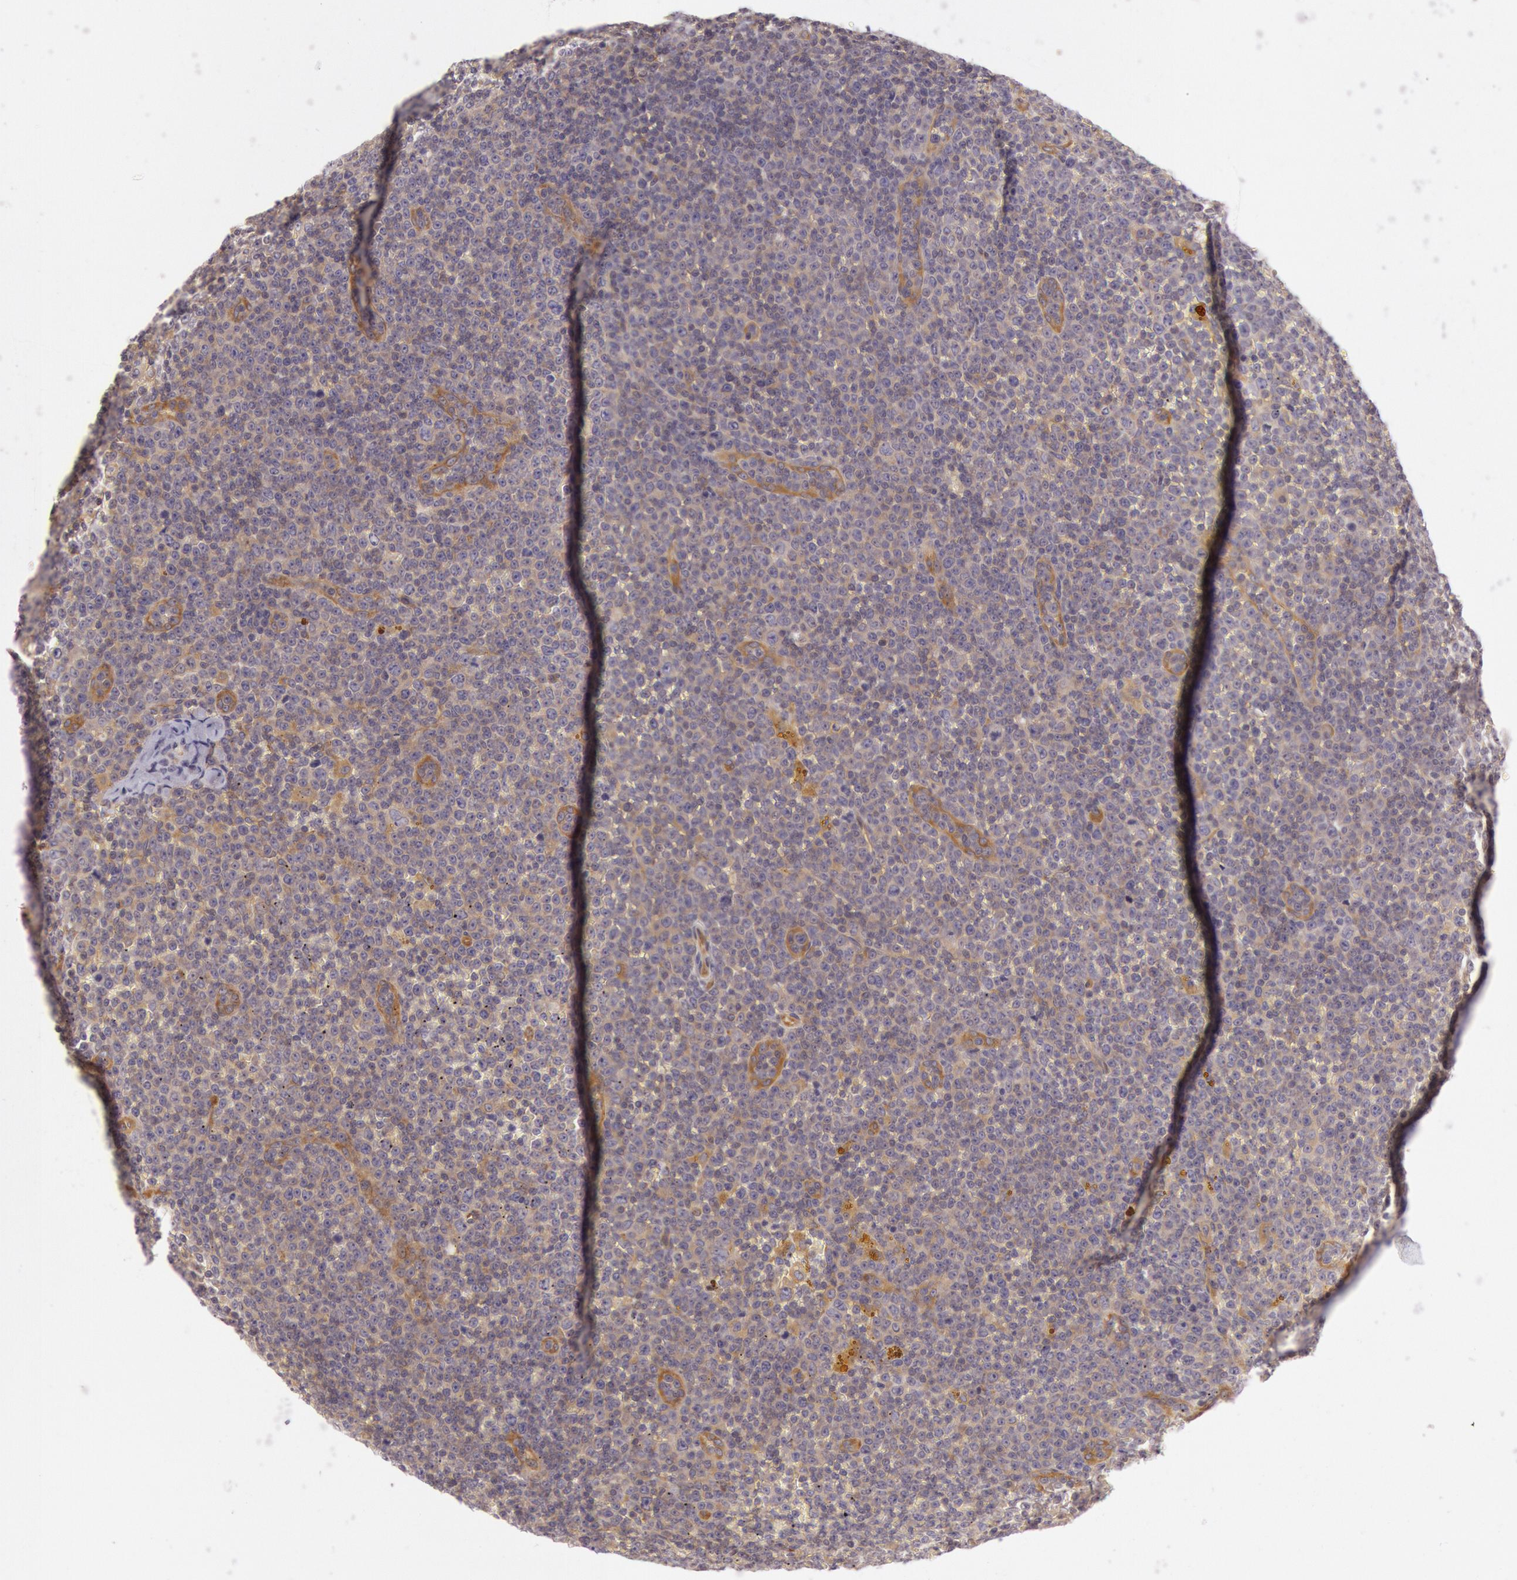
{"staining": {"intensity": "weak", "quantity": ">75%", "location": "cytoplasmic/membranous"}, "tissue": "lymphoma", "cell_type": "Tumor cells", "image_type": "cancer", "snomed": [{"axis": "morphology", "description": "Malignant lymphoma, non-Hodgkin's type, Low grade"}, {"axis": "topography", "description": "Lymph node"}], "caption": "Immunohistochemical staining of human lymphoma demonstrates weak cytoplasmic/membranous protein expression in approximately >75% of tumor cells.", "gene": "CHUK", "patient": {"sex": "male", "age": 50}}